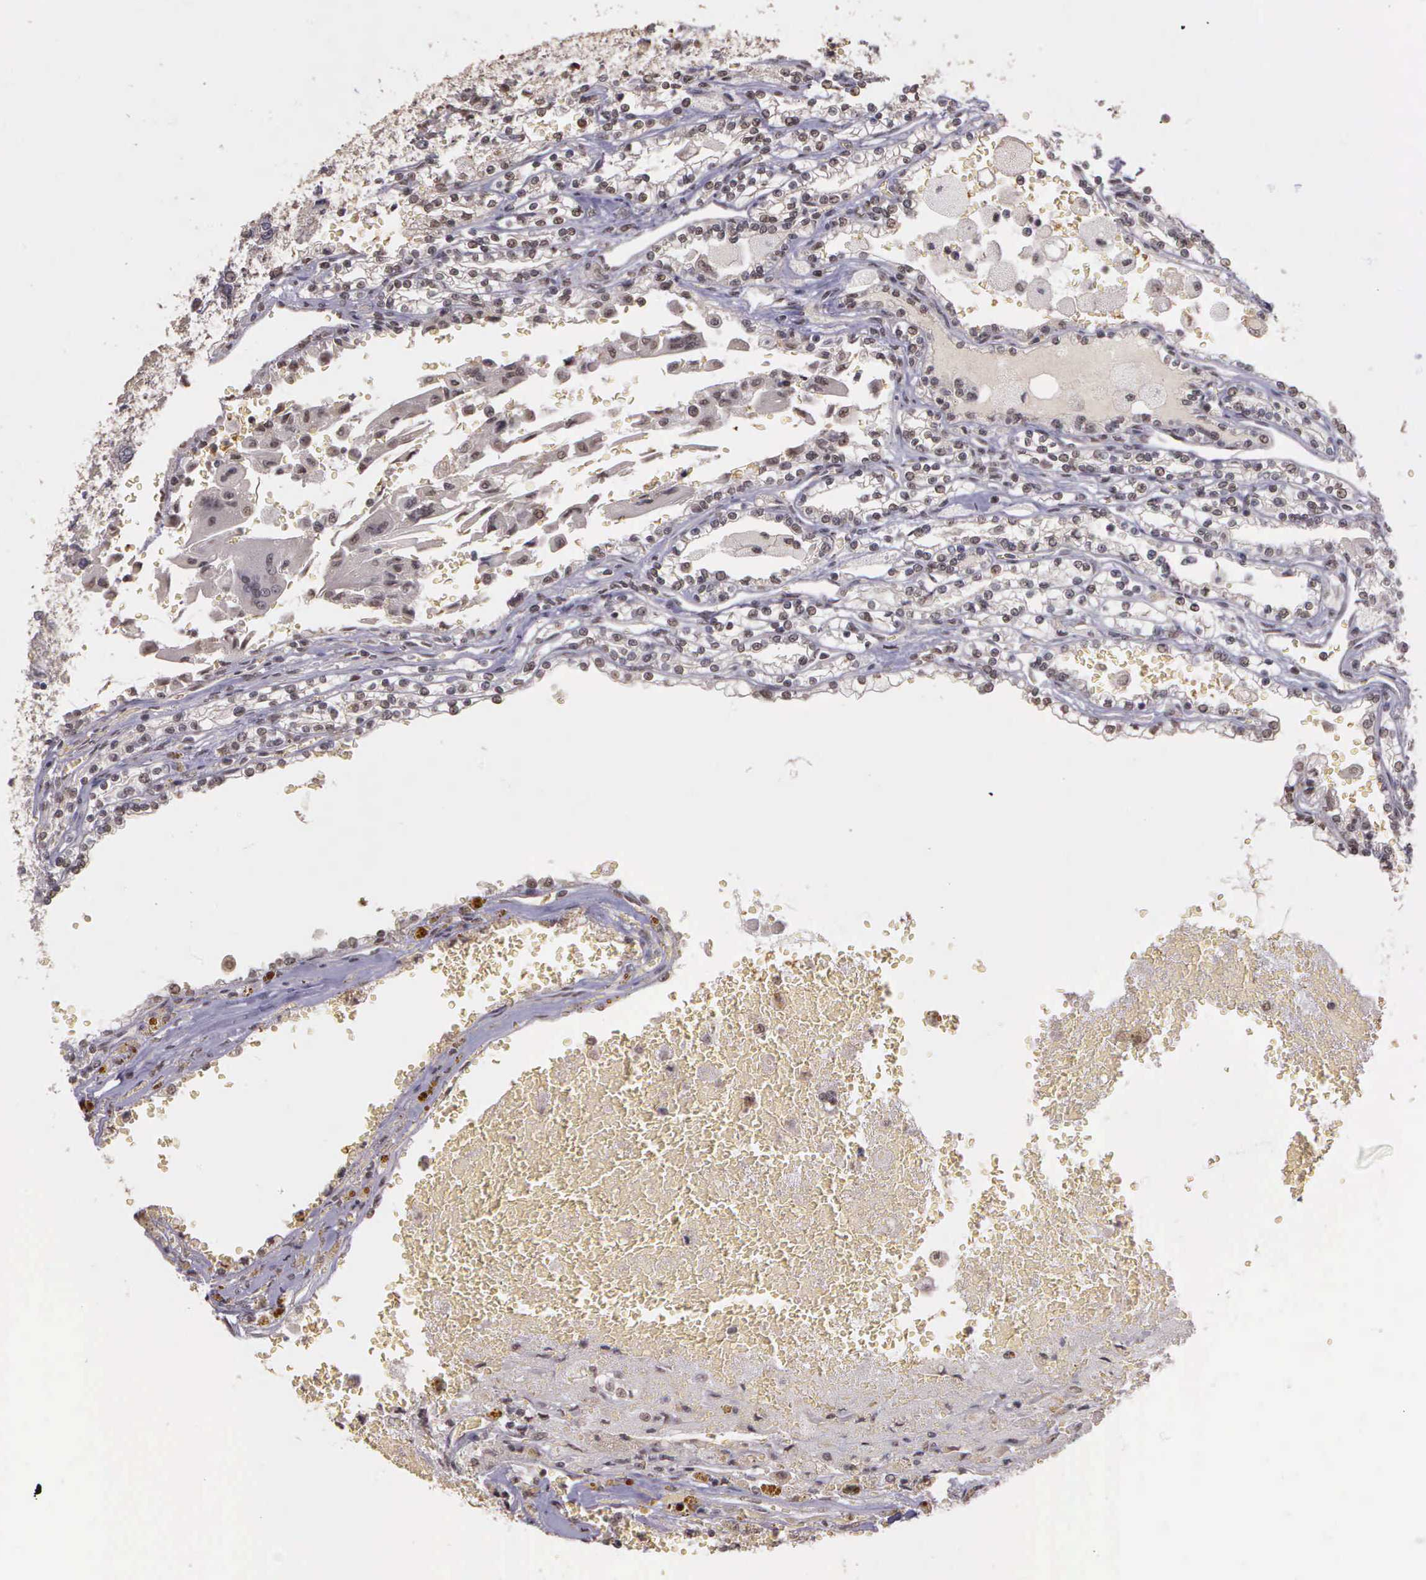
{"staining": {"intensity": "negative", "quantity": "none", "location": "none"}, "tissue": "renal cancer", "cell_type": "Tumor cells", "image_type": "cancer", "snomed": [{"axis": "morphology", "description": "Adenocarcinoma, NOS"}, {"axis": "topography", "description": "Kidney"}], "caption": "Immunohistochemical staining of renal cancer (adenocarcinoma) reveals no significant positivity in tumor cells.", "gene": "ARMCX5", "patient": {"sex": "female", "age": 56}}